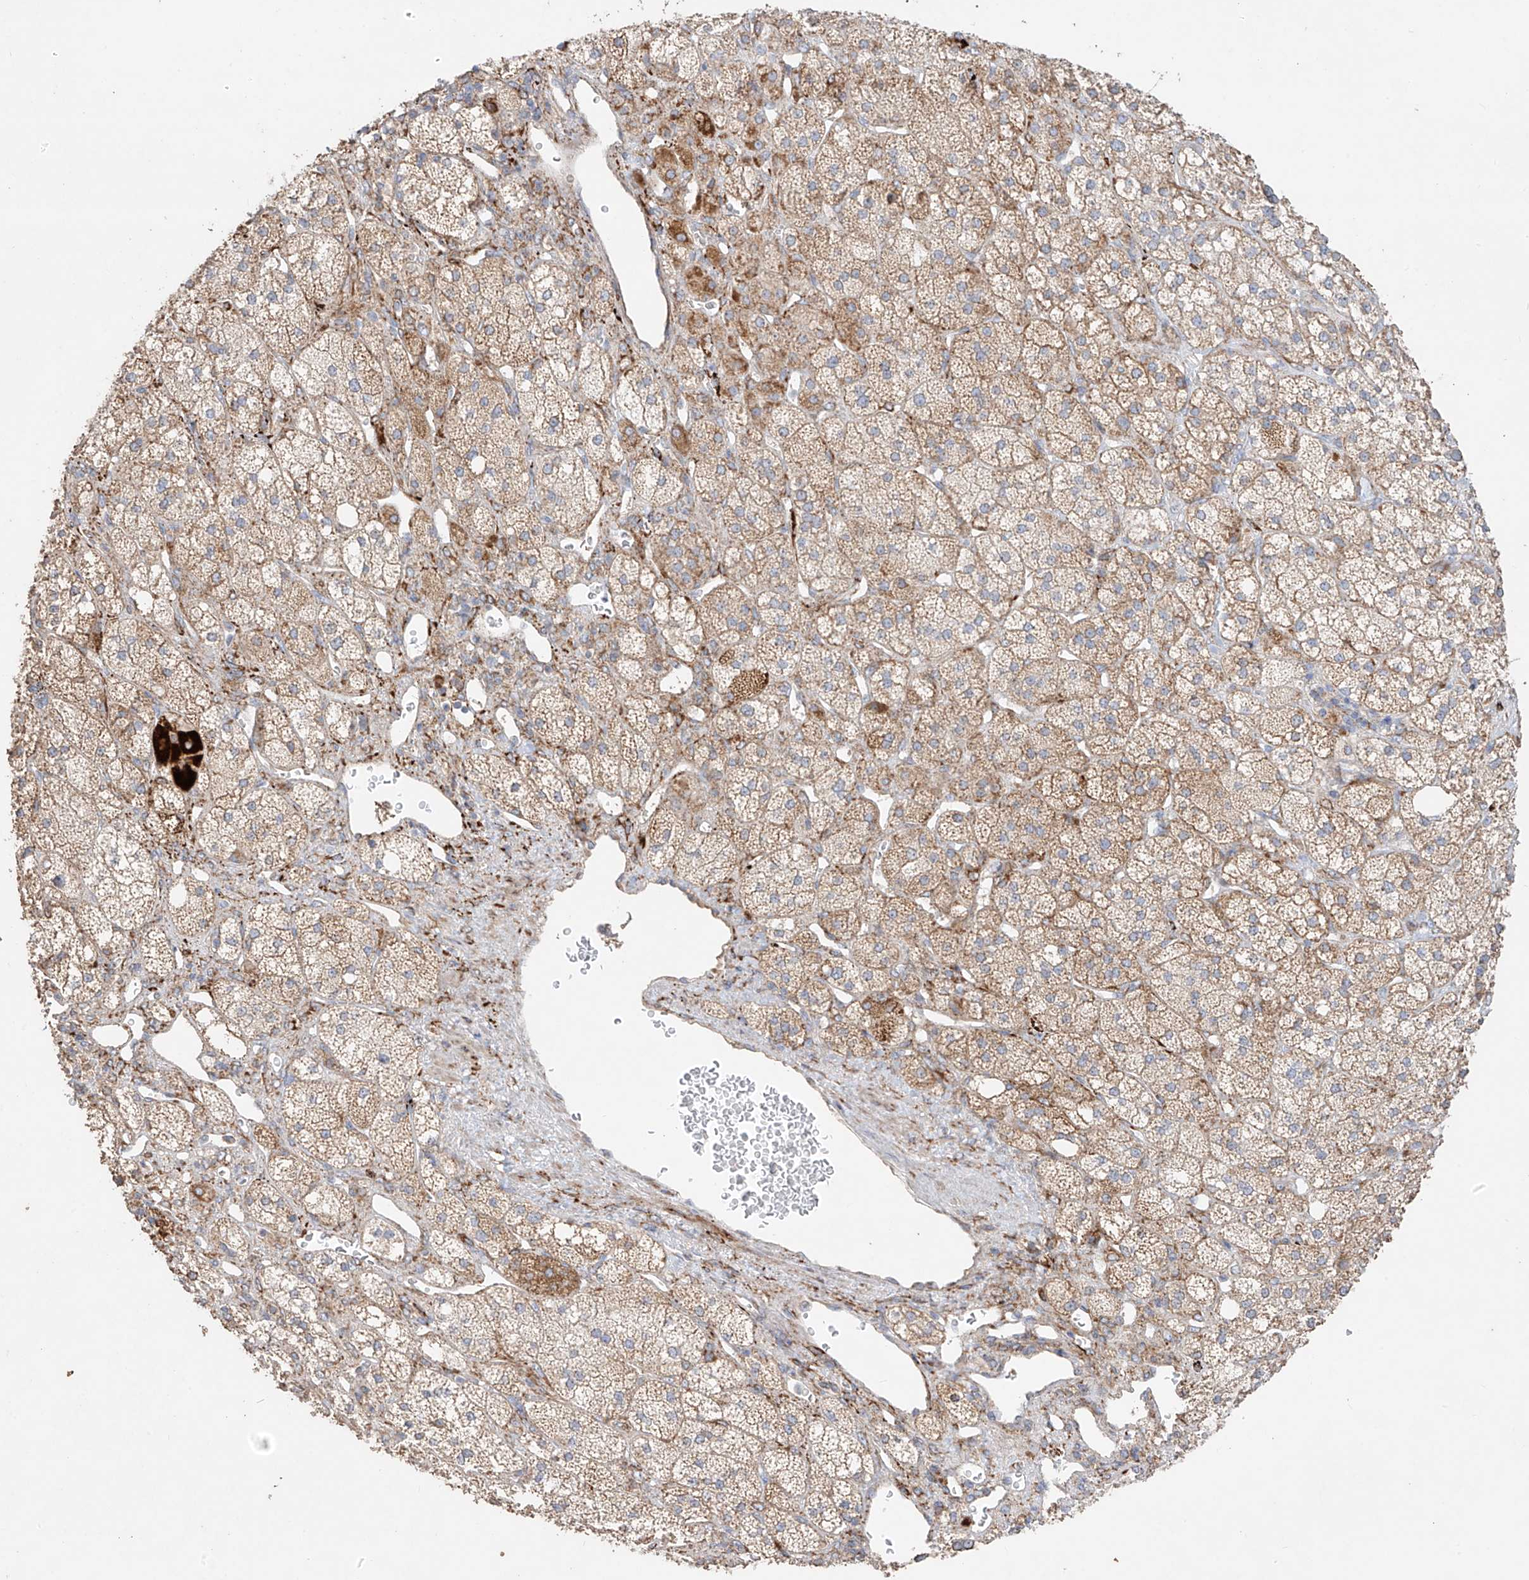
{"staining": {"intensity": "moderate", "quantity": ">75%", "location": "cytoplasmic/membranous"}, "tissue": "adrenal gland", "cell_type": "Glandular cells", "image_type": "normal", "snomed": [{"axis": "morphology", "description": "Normal tissue, NOS"}, {"axis": "topography", "description": "Adrenal gland"}], "caption": "DAB immunohistochemical staining of benign adrenal gland exhibits moderate cytoplasmic/membranous protein staining in approximately >75% of glandular cells.", "gene": "COLGALT2", "patient": {"sex": "male", "age": 61}}